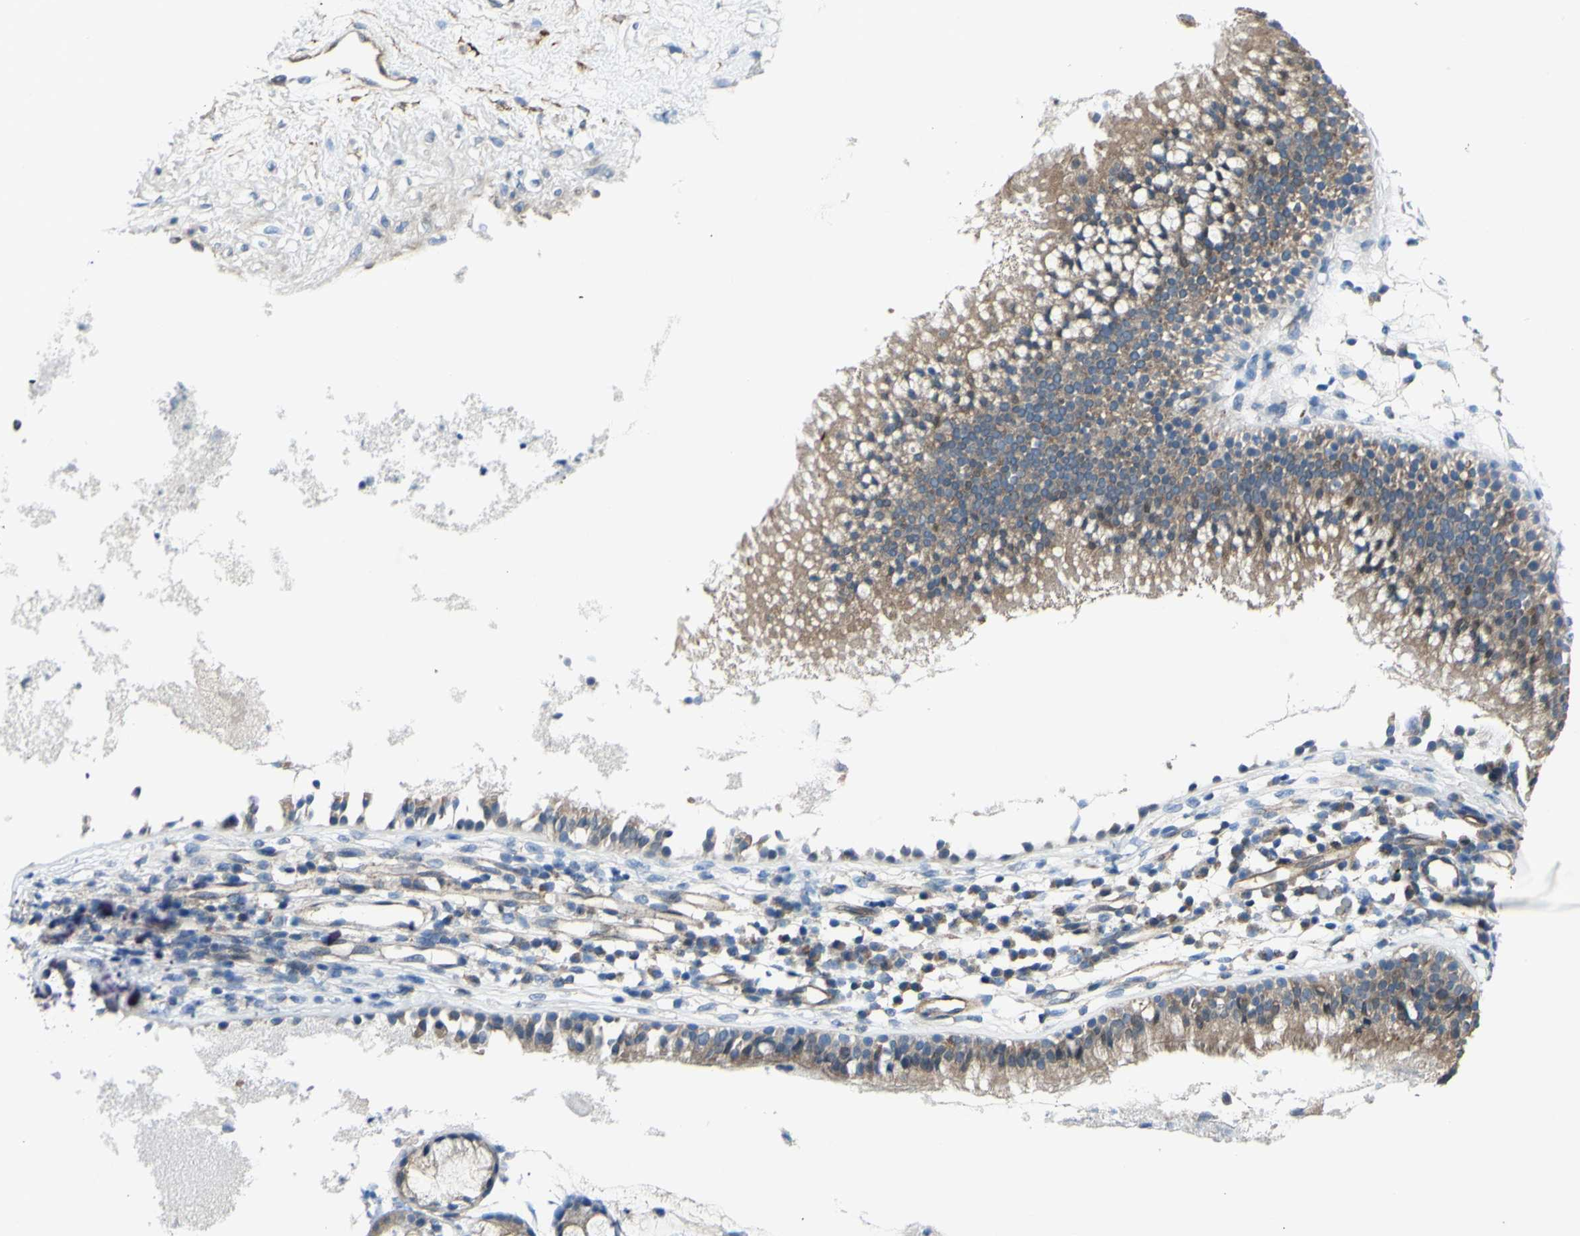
{"staining": {"intensity": "moderate", "quantity": ">75%", "location": "cytoplasmic/membranous"}, "tissue": "nasopharynx", "cell_type": "Respiratory epithelial cells", "image_type": "normal", "snomed": [{"axis": "morphology", "description": "Normal tissue, NOS"}, {"axis": "topography", "description": "Nasopharynx"}], "caption": "Immunohistochemistry (DAB) staining of normal human nasopharynx exhibits moderate cytoplasmic/membranous protein positivity in approximately >75% of respiratory epithelial cells.", "gene": "IGSF9B", "patient": {"sex": "male", "age": 21}}